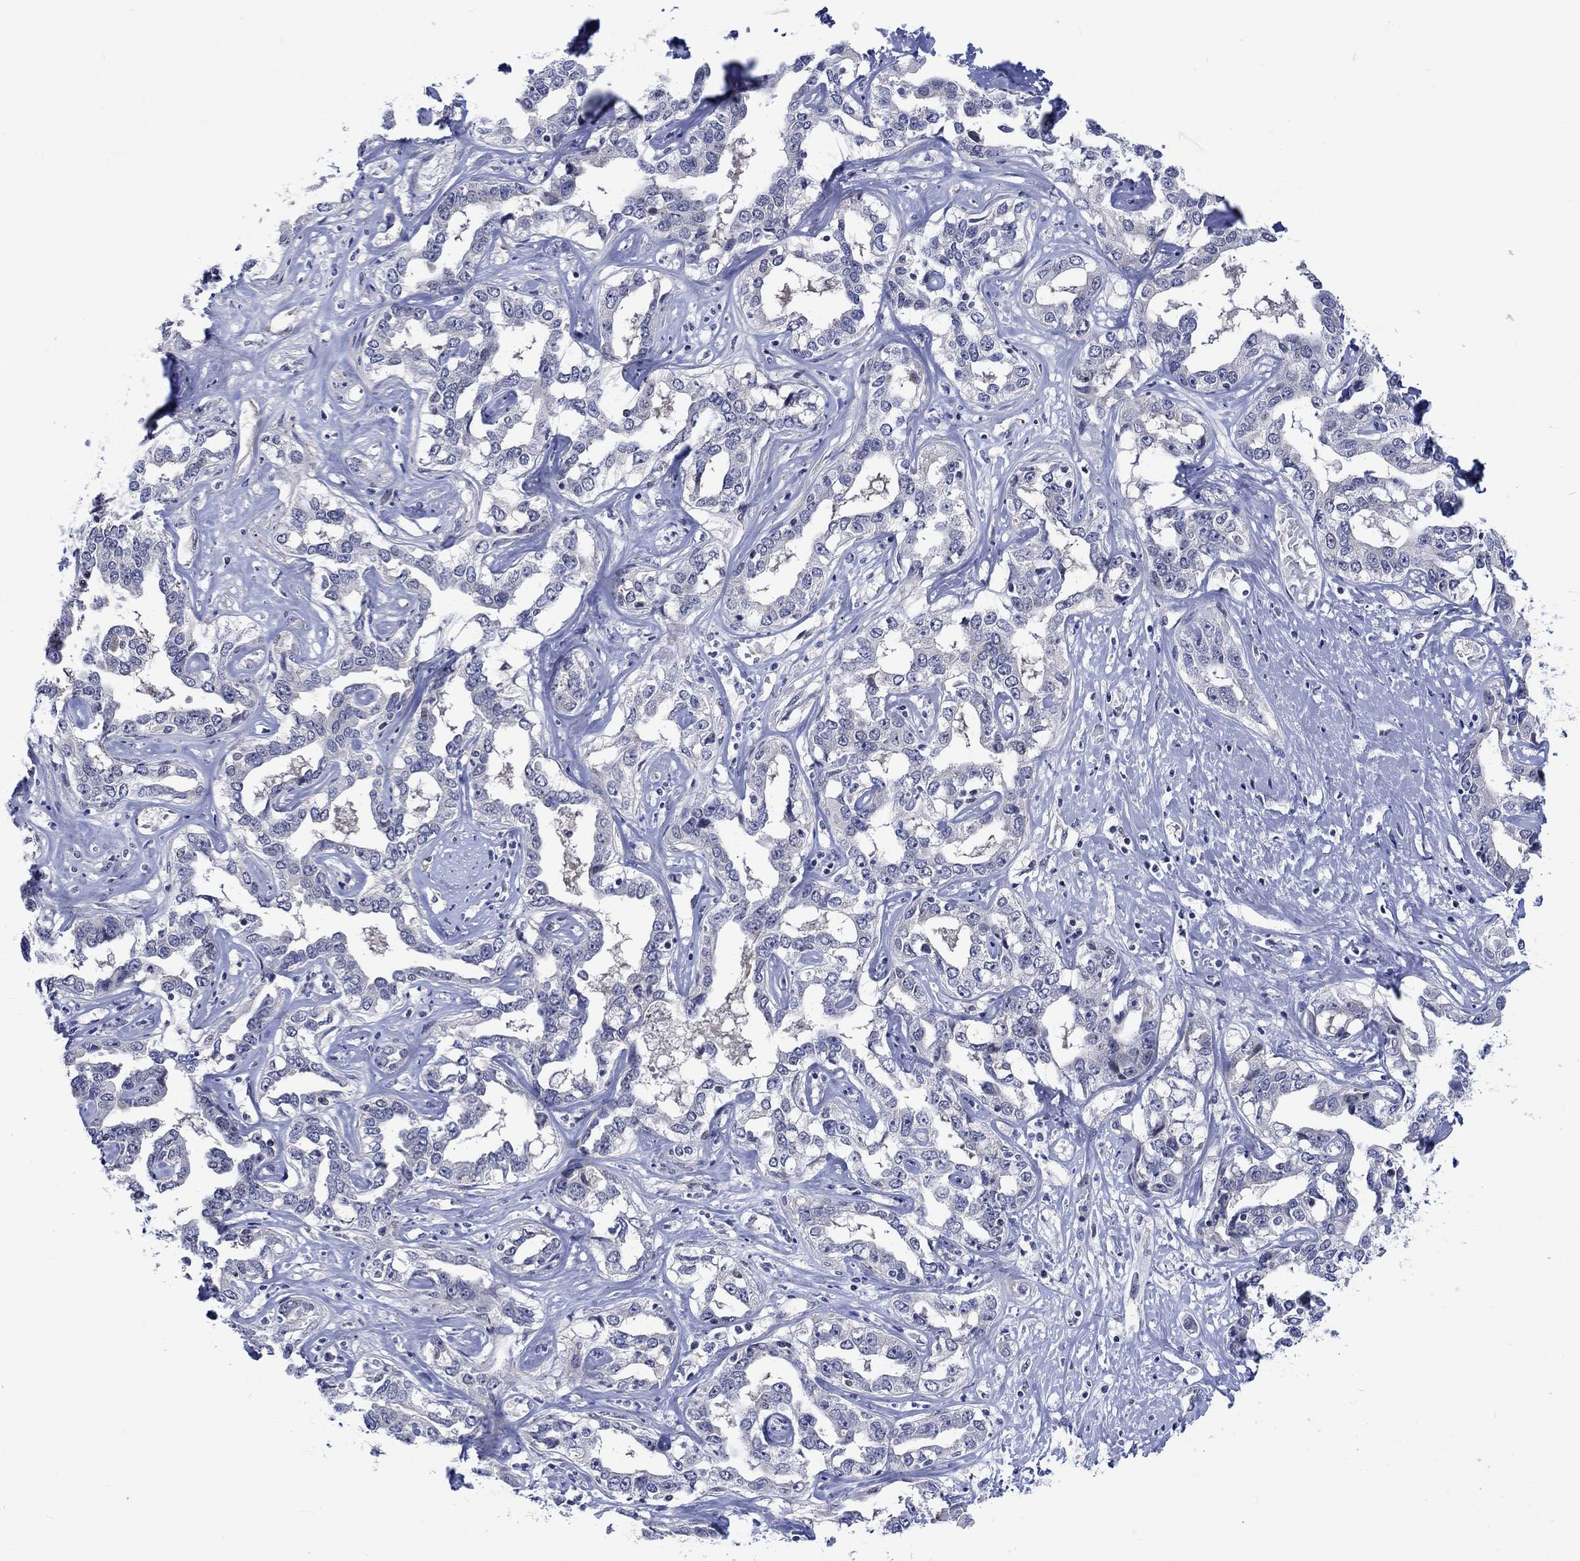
{"staining": {"intensity": "negative", "quantity": "none", "location": "none"}, "tissue": "liver cancer", "cell_type": "Tumor cells", "image_type": "cancer", "snomed": [{"axis": "morphology", "description": "Cholangiocarcinoma"}, {"axis": "topography", "description": "Liver"}], "caption": "Liver cancer (cholangiocarcinoma) stained for a protein using immunohistochemistry (IHC) shows no staining tumor cells.", "gene": "E2F8", "patient": {"sex": "male", "age": 59}}